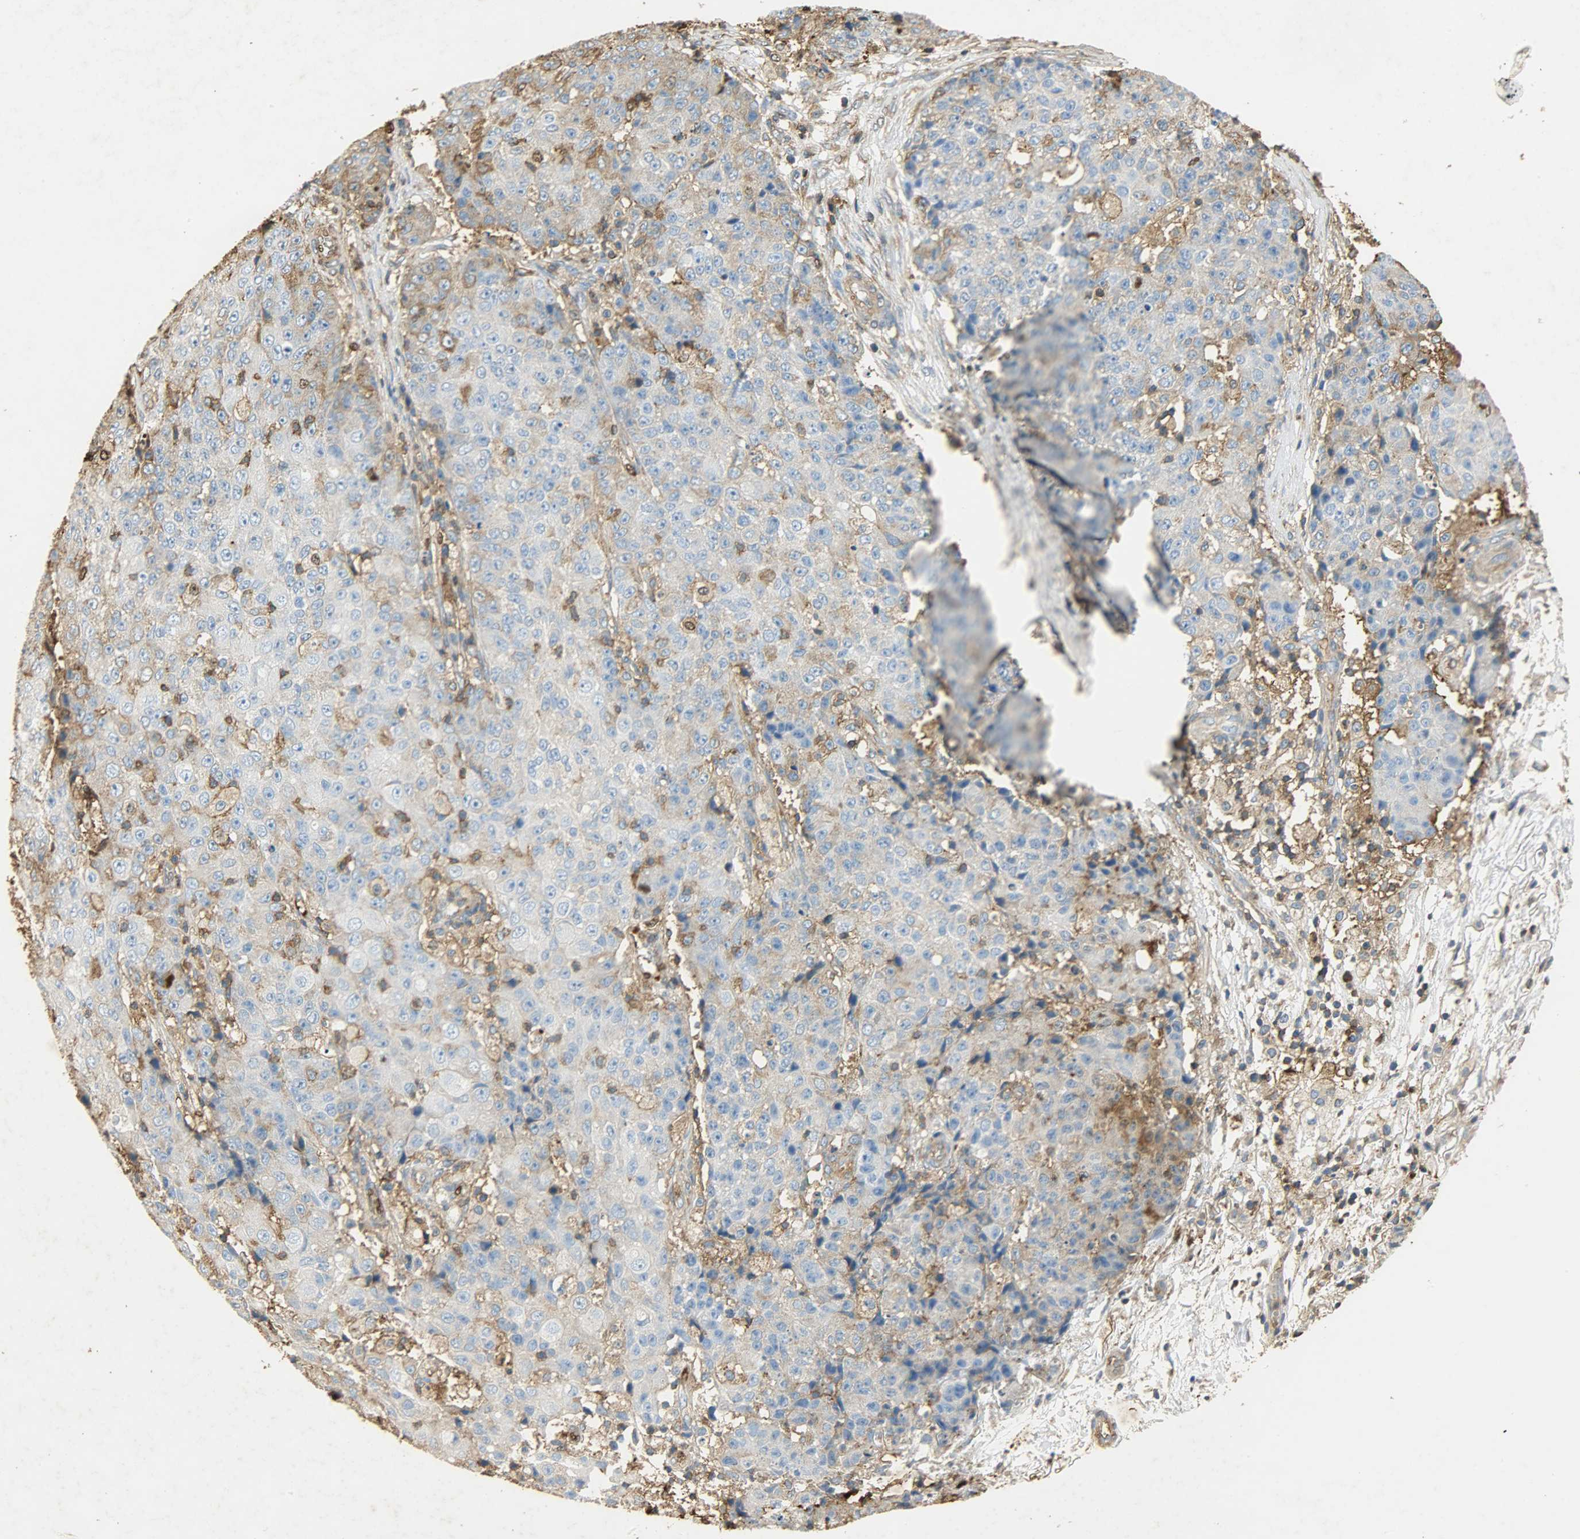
{"staining": {"intensity": "moderate", "quantity": "<25%", "location": "cytoplasmic/membranous"}, "tissue": "ovarian cancer", "cell_type": "Tumor cells", "image_type": "cancer", "snomed": [{"axis": "morphology", "description": "Carcinoma, endometroid"}, {"axis": "topography", "description": "Ovary"}], "caption": "Protein analysis of ovarian endometroid carcinoma tissue displays moderate cytoplasmic/membranous positivity in about <25% of tumor cells.", "gene": "ANXA6", "patient": {"sex": "female", "age": 42}}